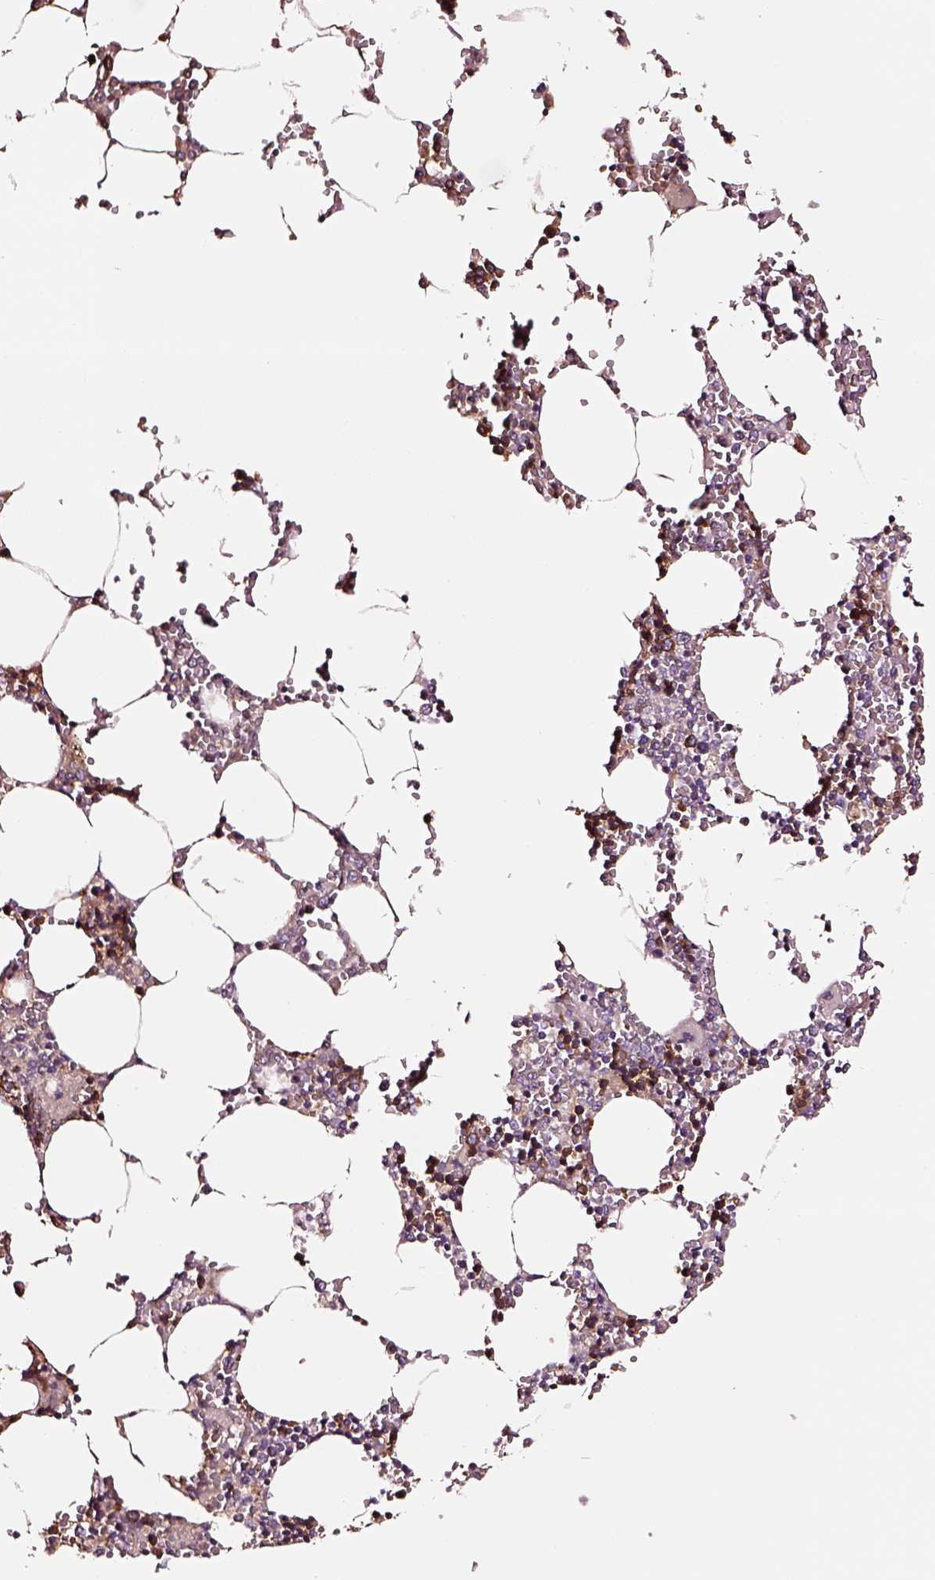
{"staining": {"intensity": "moderate", "quantity": "<25%", "location": "cytoplasmic/membranous"}, "tissue": "bone marrow", "cell_type": "Hematopoietic cells", "image_type": "normal", "snomed": [{"axis": "morphology", "description": "Normal tissue, NOS"}, {"axis": "topography", "description": "Bone marrow"}], "caption": "Immunohistochemistry (IHC) photomicrograph of normal bone marrow stained for a protein (brown), which displays low levels of moderate cytoplasmic/membranous positivity in approximately <25% of hematopoietic cells.", "gene": "TF", "patient": {"sex": "male", "age": 54}}